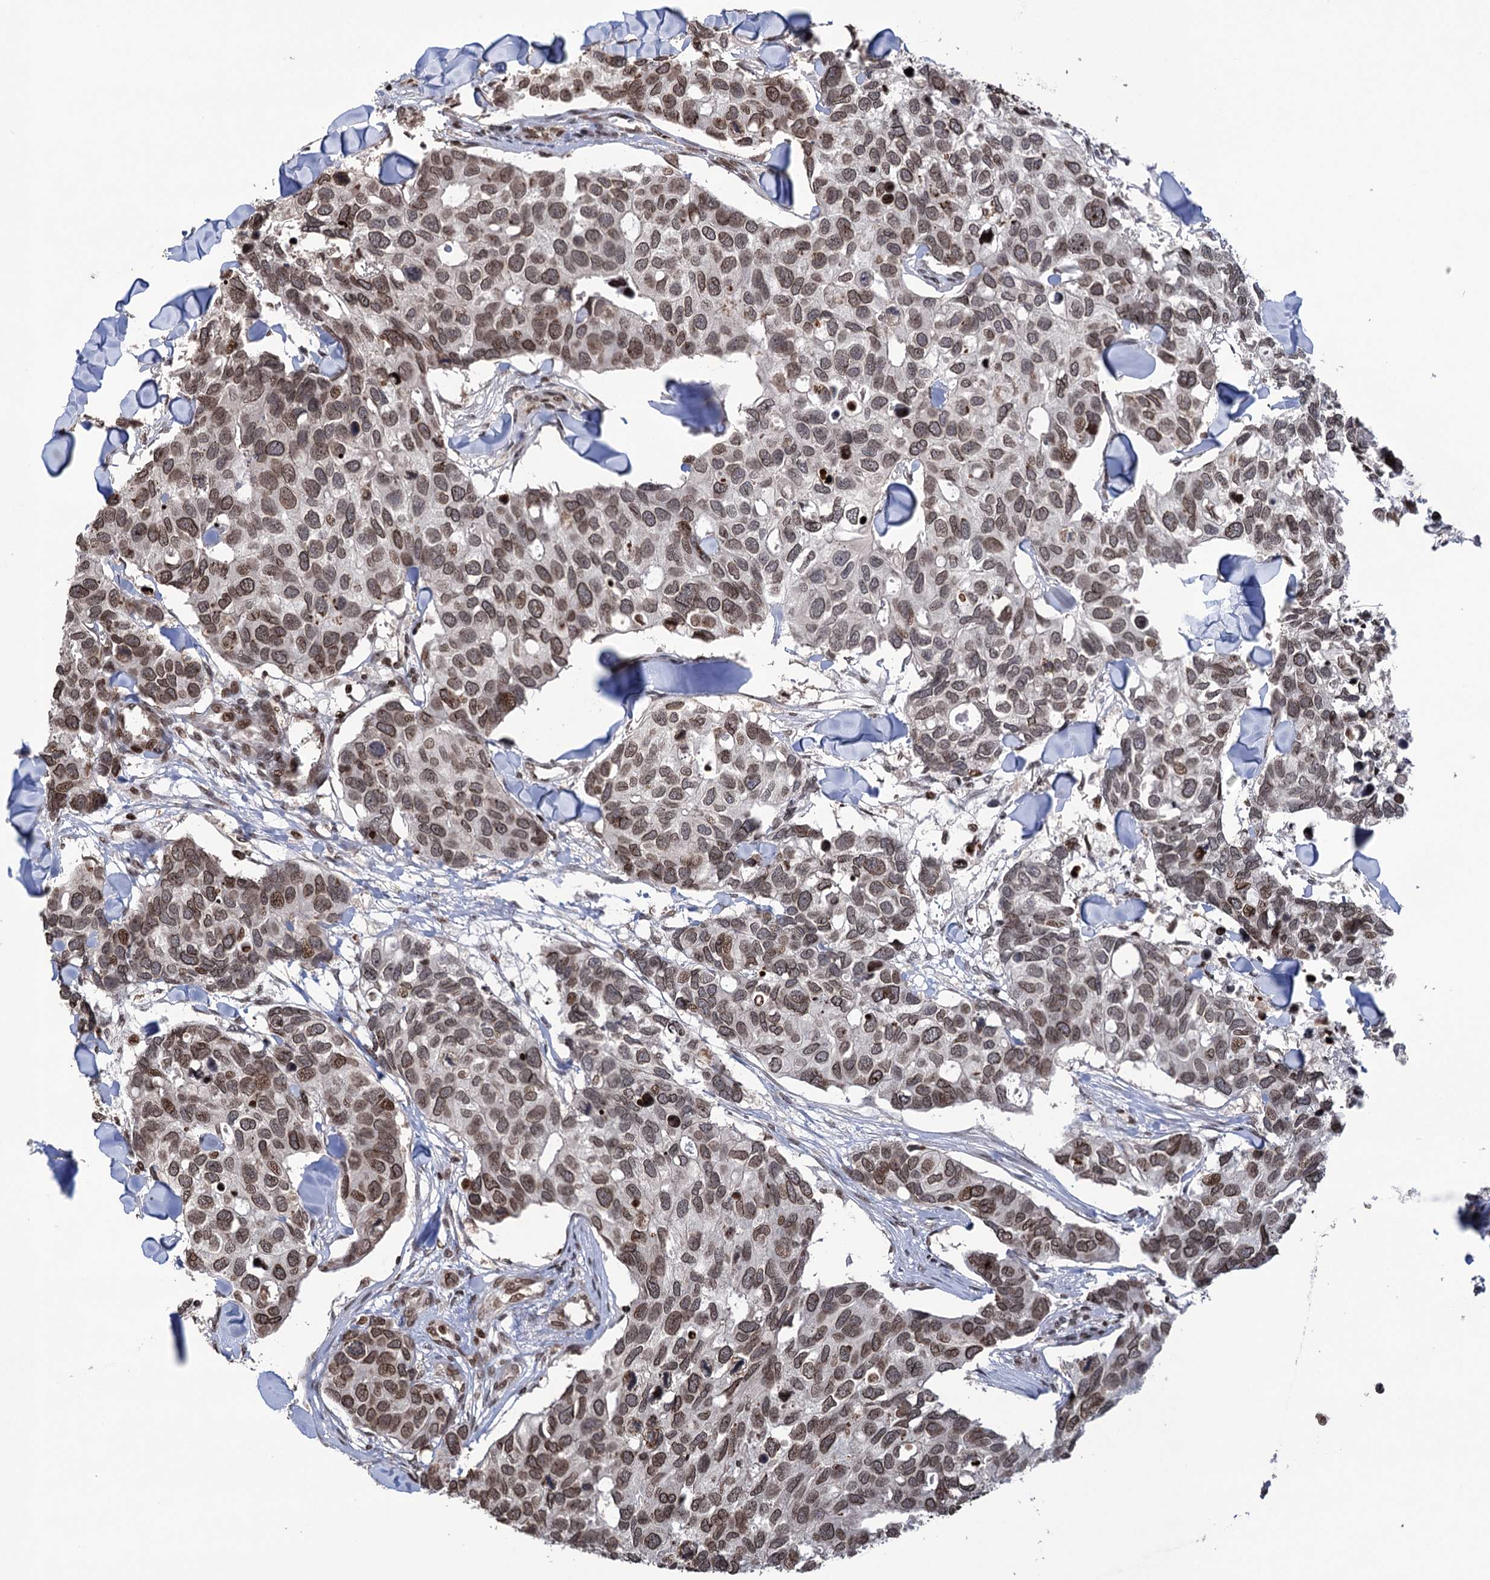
{"staining": {"intensity": "moderate", "quantity": ">75%", "location": "nuclear"}, "tissue": "breast cancer", "cell_type": "Tumor cells", "image_type": "cancer", "snomed": [{"axis": "morphology", "description": "Duct carcinoma"}, {"axis": "topography", "description": "Breast"}], "caption": "Breast cancer stained with DAB (3,3'-diaminobenzidine) immunohistochemistry shows medium levels of moderate nuclear positivity in about >75% of tumor cells.", "gene": "CCDC77", "patient": {"sex": "female", "age": 83}}